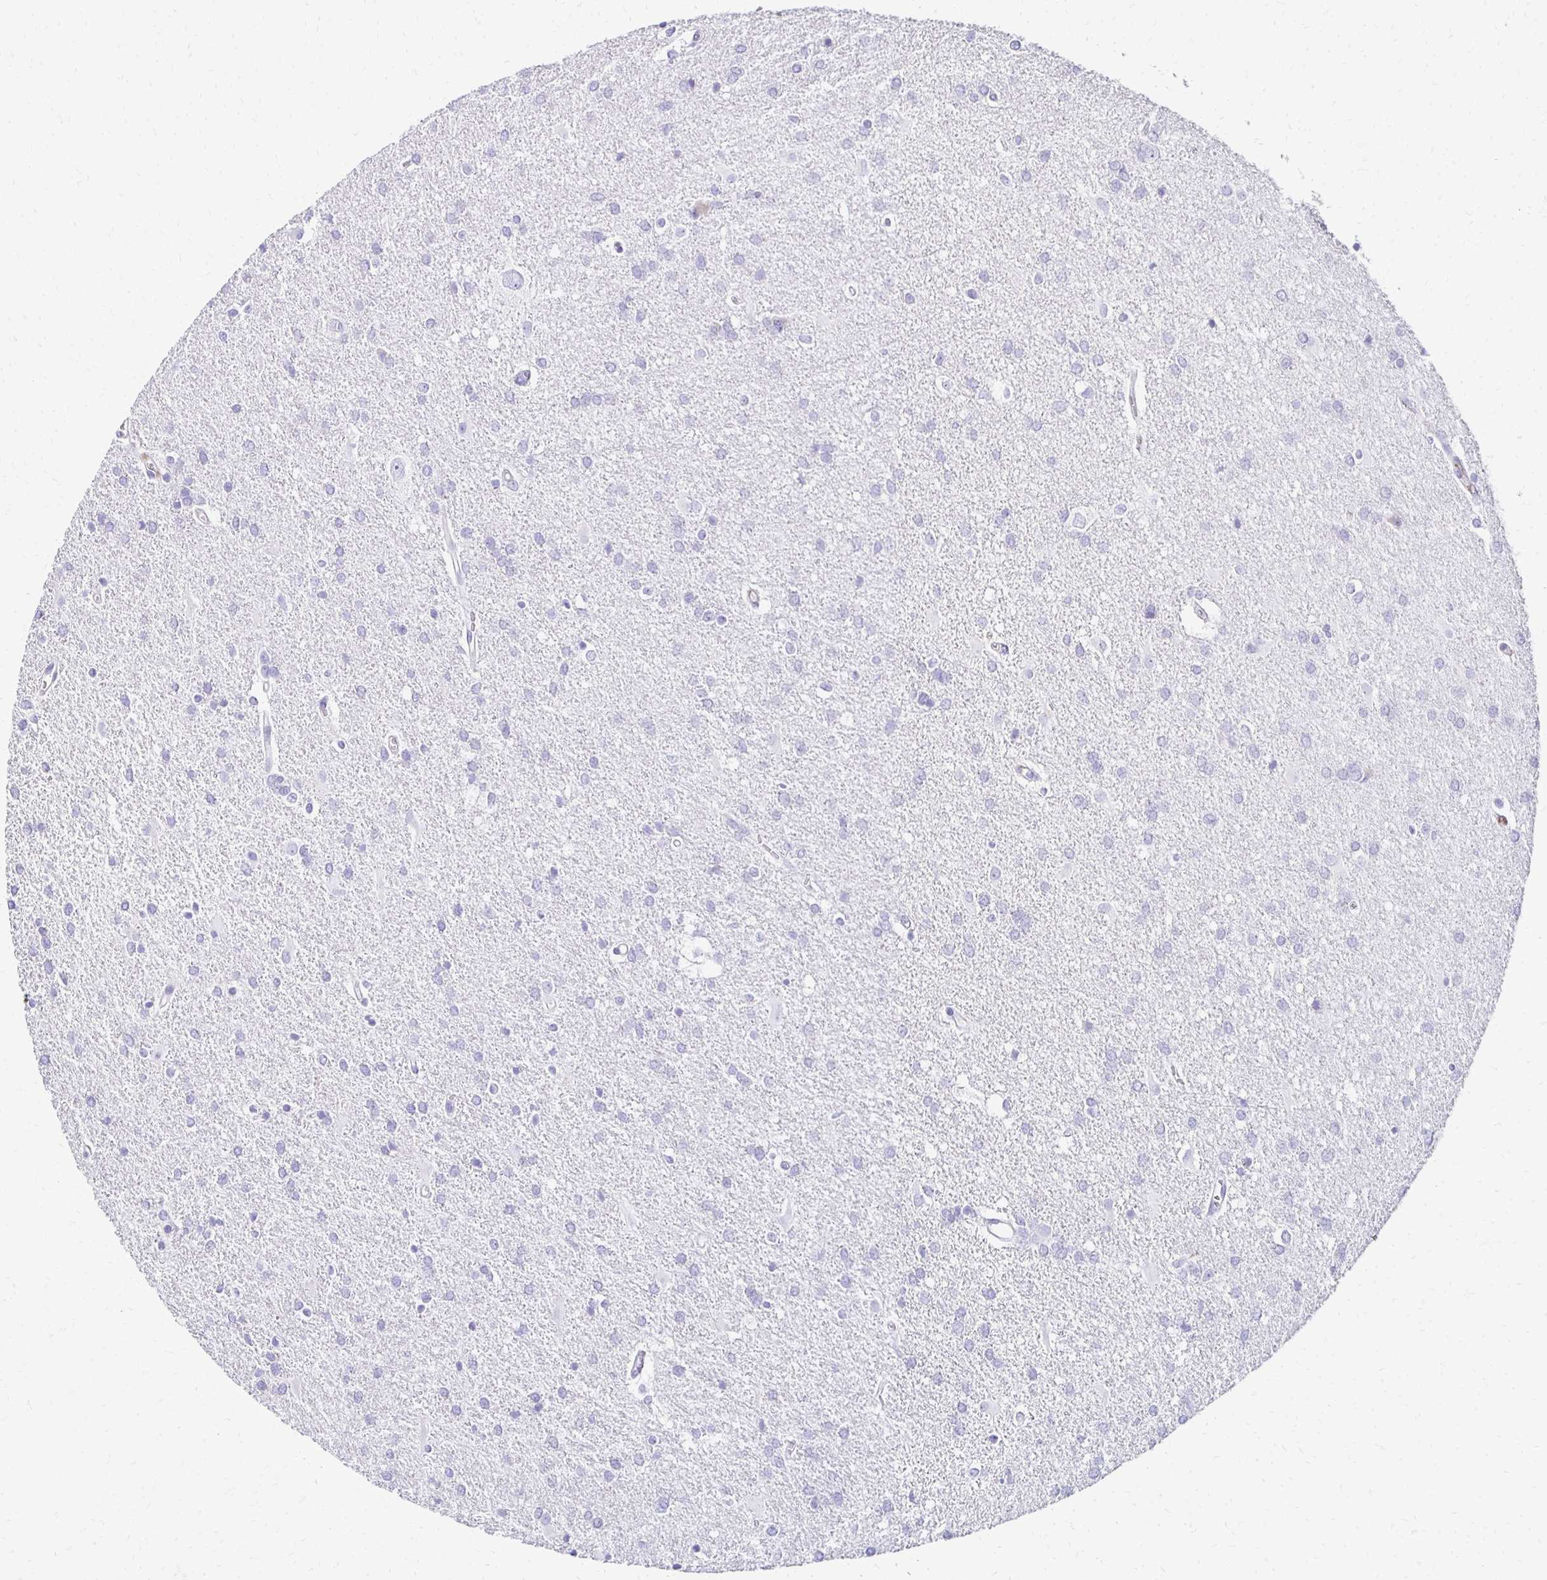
{"staining": {"intensity": "negative", "quantity": "none", "location": "none"}, "tissue": "glioma", "cell_type": "Tumor cells", "image_type": "cancer", "snomed": [{"axis": "morphology", "description": "Glioma, malignant, Low grade"}, {"axis": "topography", "description": "Brain"}], "caption": "Image shows no protein staining in tumor cells of glioma tissue.", "gene": "TMEM54", "patient": {"sex": "male", "age": 66}}